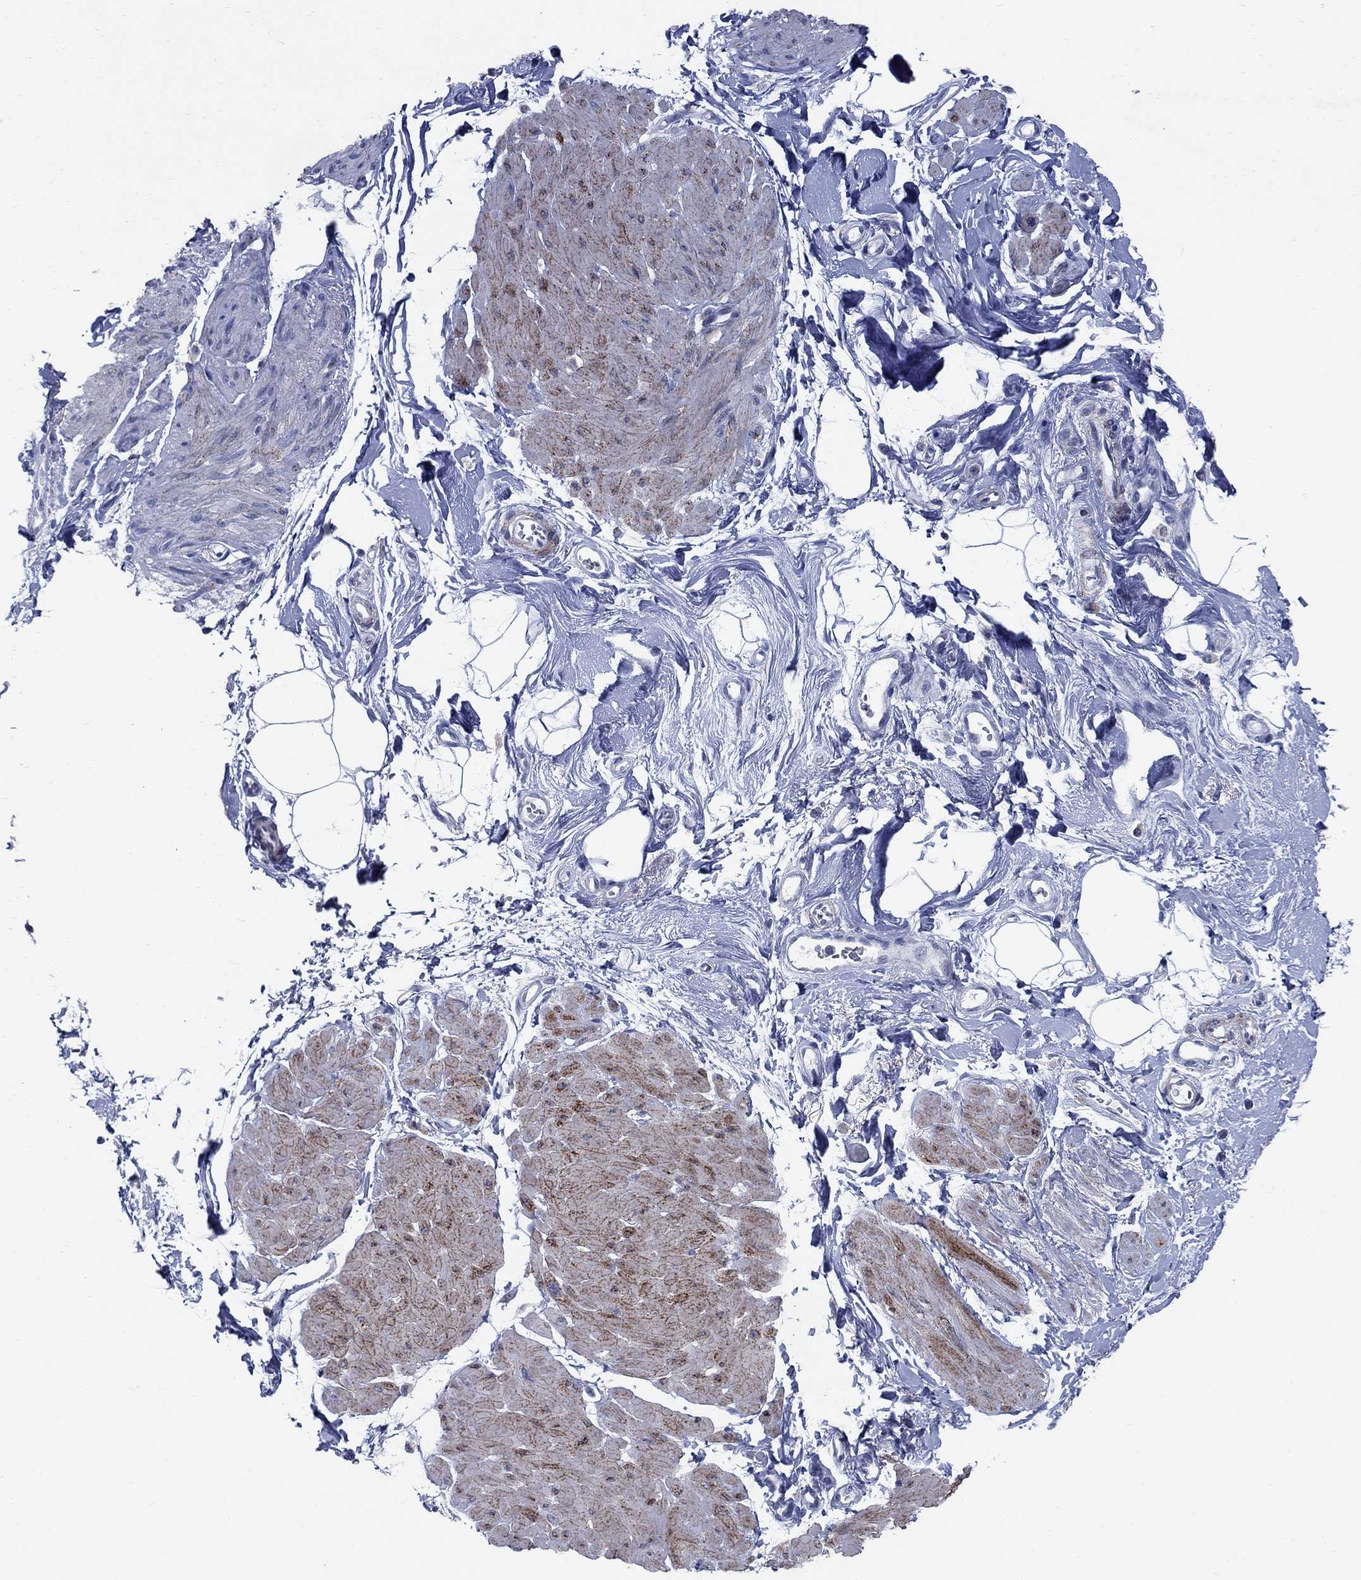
{"staining": {"intensity": "moderate", "quantity": "<25%", "location": "cytoplasmic/membranous"}, "tissue": "smooth muscle", "cell_type": "Smooth muscle cells", "image_type": "normal", "snomed": [{"axis": "morphology", "description": "Normal tissue, NOS"}, {"axis": "topography", "description": "Adipose tissue"}, {"axis": "topography", "description": "Smooth muscle"}, {"axis": "topography", "description": "Peripheral nerve tissue"}], "caption": "High-power microscopy captured an IHC micrograph of unremarkable smooth muscle, revealing moderate cytoplasmic/membranous positivity in approximately <25% of smooth muscle cells.", "gene": "NTRK2", "patient": {"sex": "male", "age": 83}}